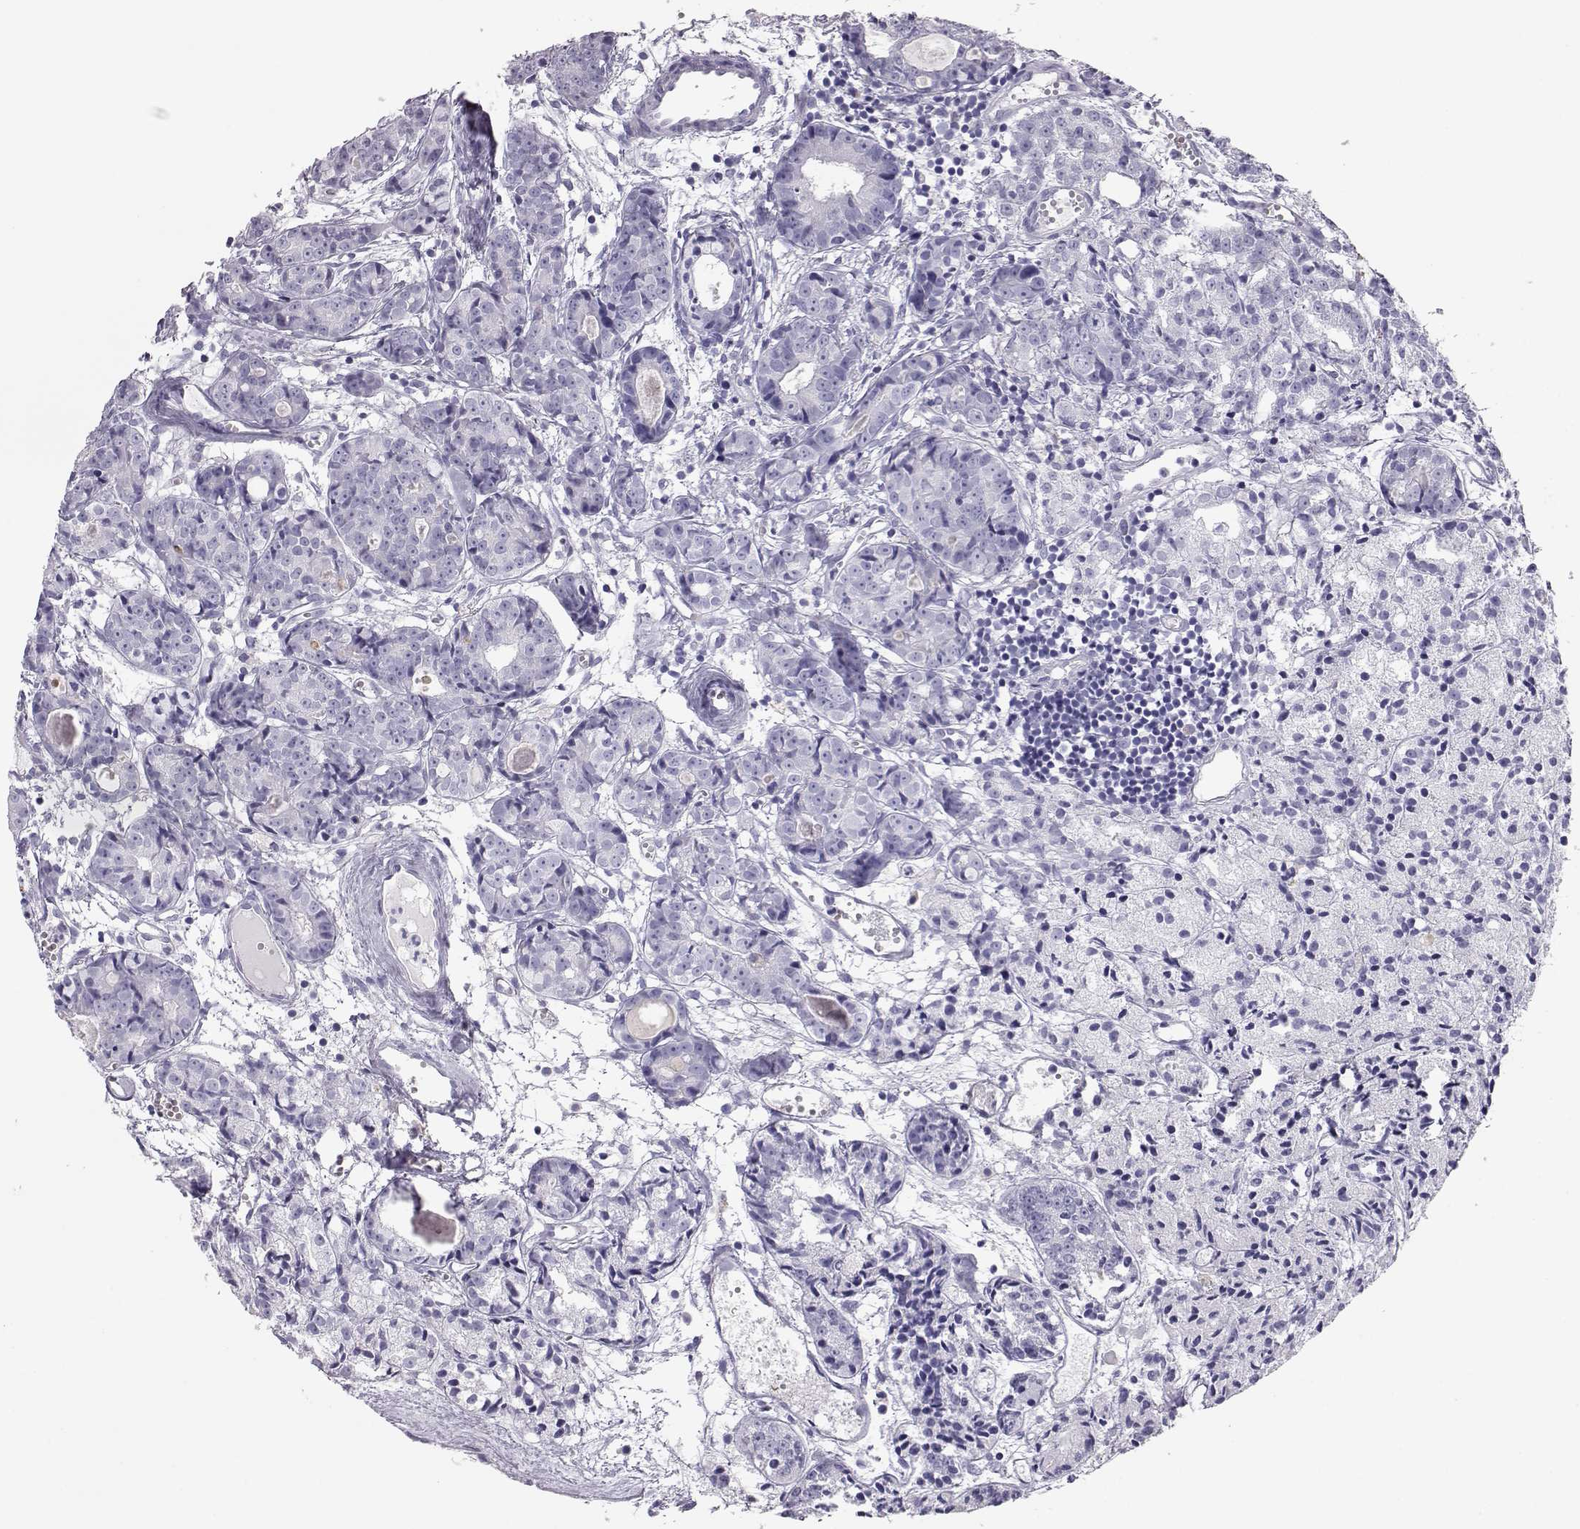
{"staining": {"intensity": "negative", "quantity": "none", "location": "none"}, "tissue": "prostate cancer", "cell_type": "Tumor cells", "image_type": "cancer", "snomed": [{"axis": "morphology", "description": "Adenocarcinoma, Medium grade"}, {"axis": "topography", "description": "Prostate"}], "caption": "Immunohistochemistry (IHC) of human prostate cancer demonstrates no expression in tumor cells. (DAB immunohistochemistry, high magnification).", "gene": "ITLN2", "patient": {"sex": "male", "age": 74}}